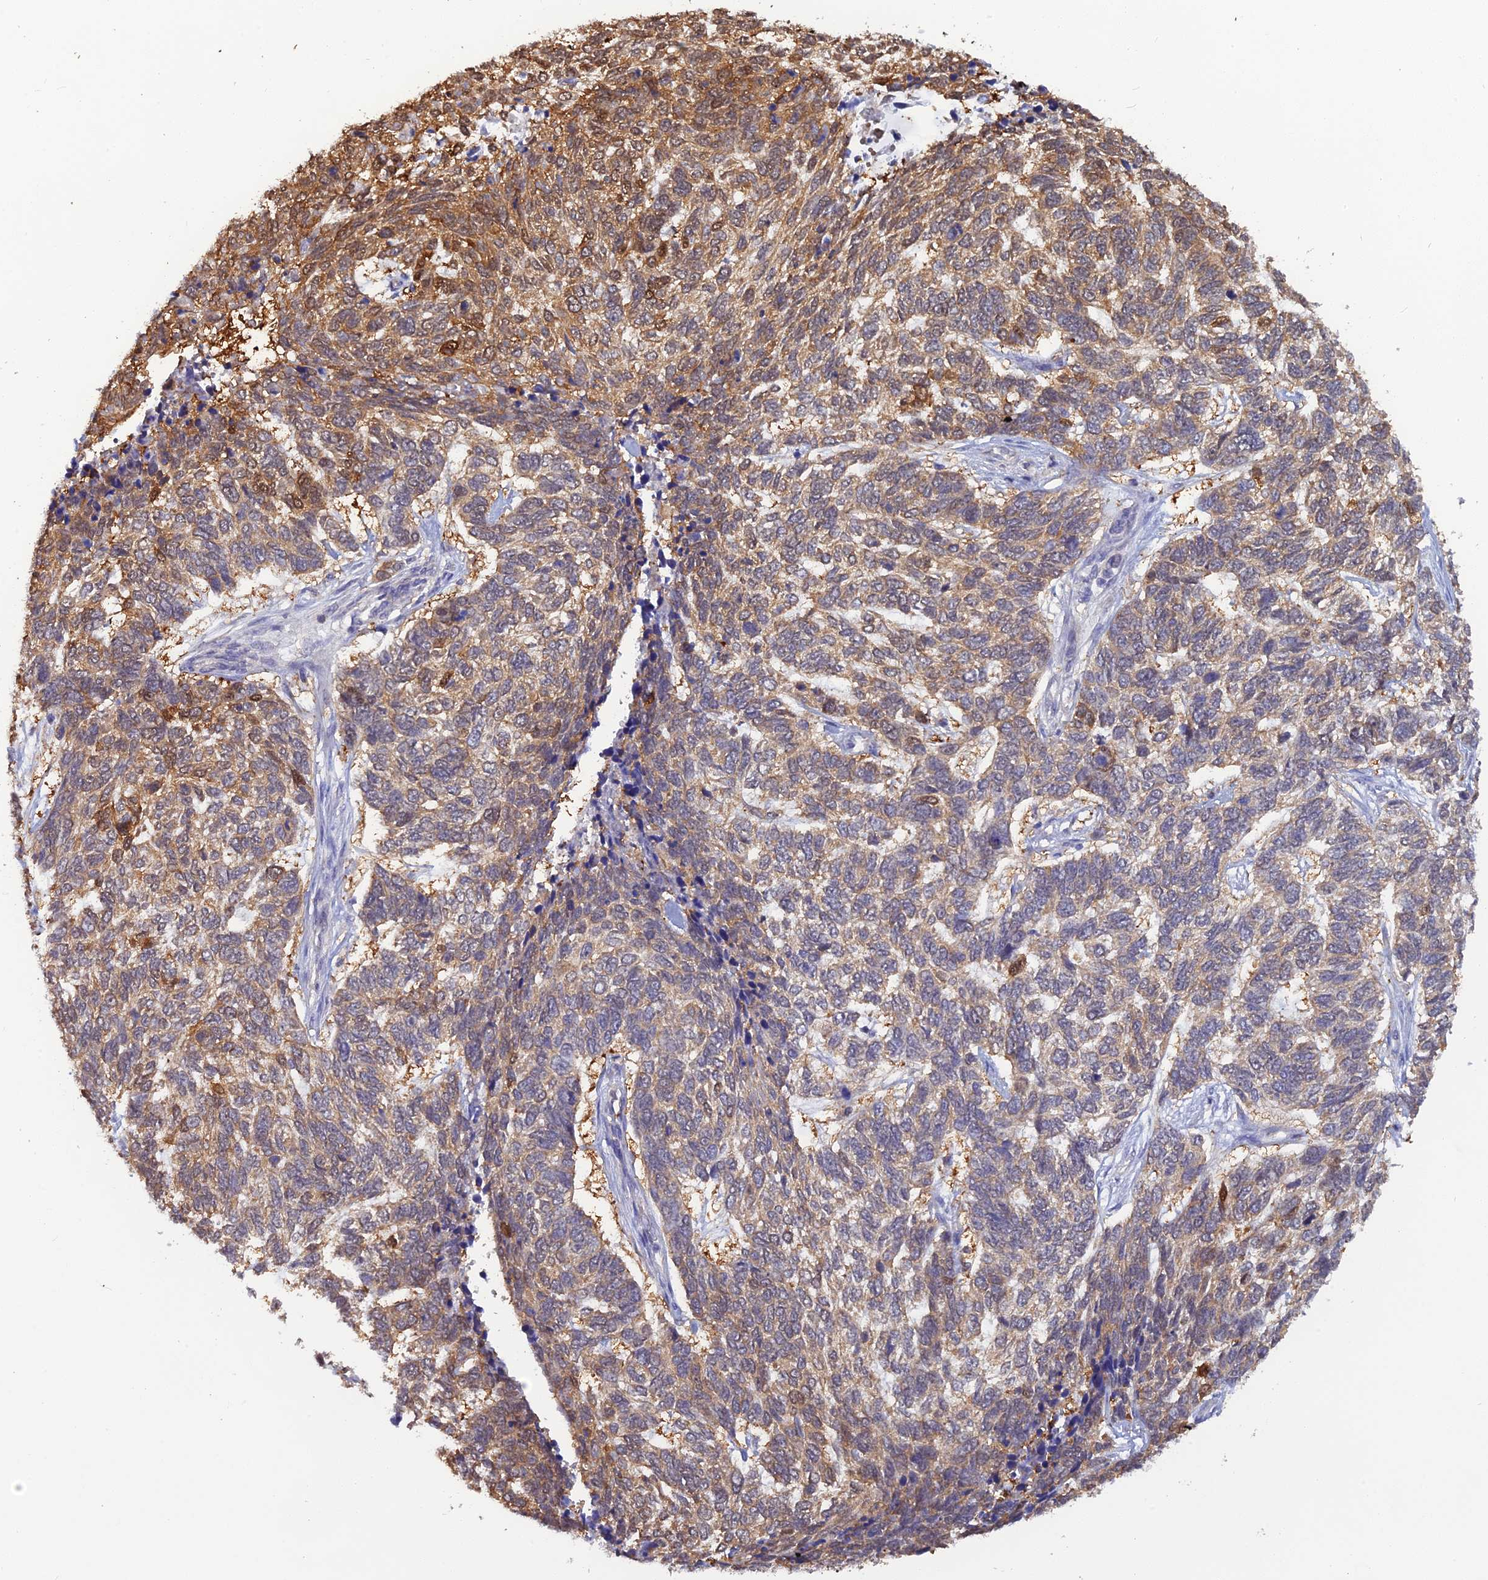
{"staining": {"intensity": "moderate", "quantity": "25%-75%", "location": "cytoplasmic/membranous,nuclear"}, "tissue": "skin cancer", "cell_type": "Tumor cells", "image_type": "cancer", "snomed": [{"axis": "morphology", "description": "Basal cell carcinoma"}, {"axis": "topography", "description": "Skin"}], "caption": "Skin cancer was stained to show a protein in brown. There is medium levels of moderate cytoplasmic/membranous and nuclear expression in about 25%-75% of tumor cells.", "gene": "HINT1", "patient": {"sex": "female", "age": 65}}